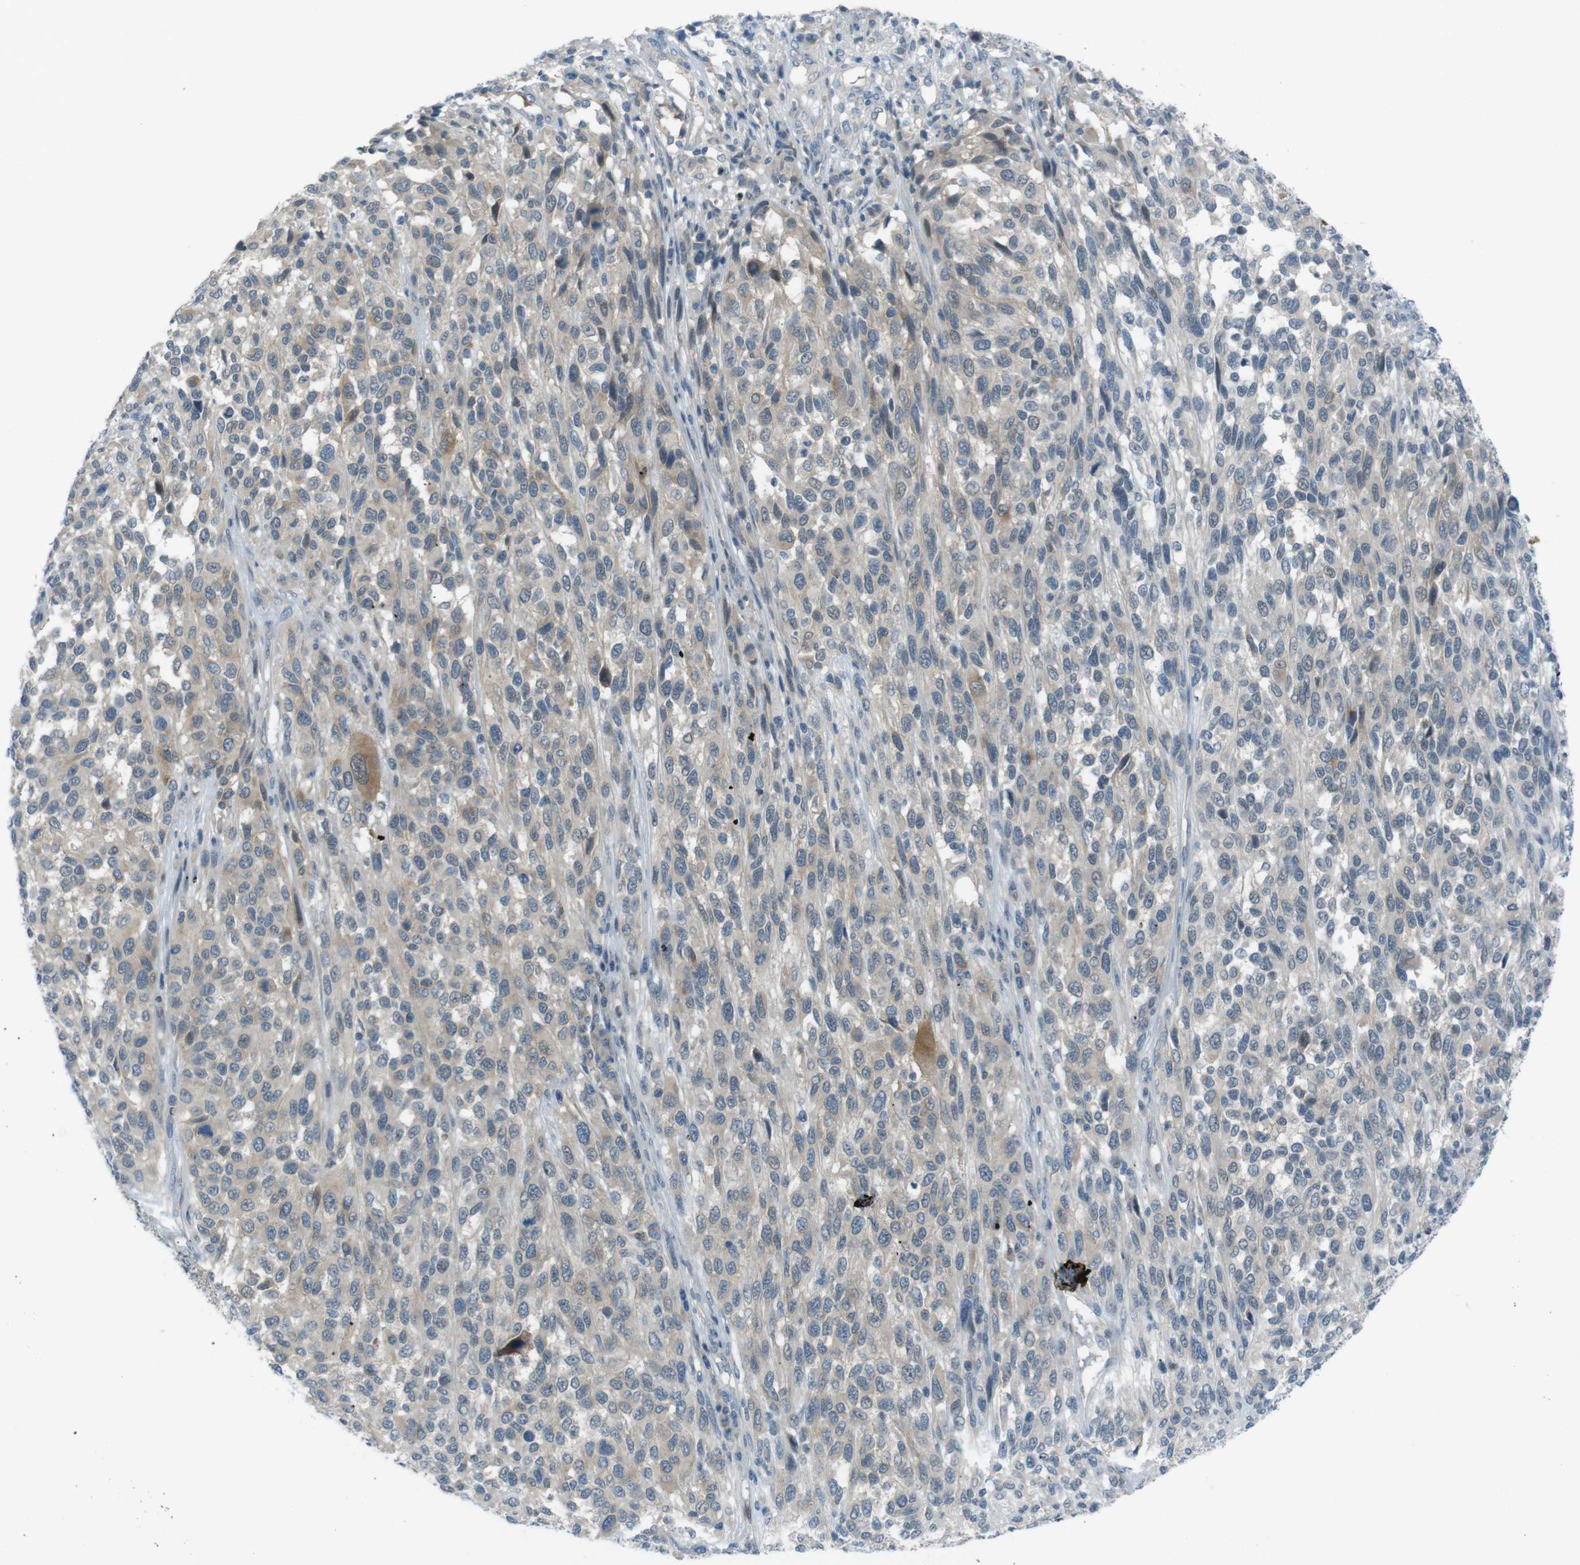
{"staining": {"intensity": "weak", "quantity": "<25%", "location": "cytoplasmic/membranous"}, "tissue": "melanoma", "cell_type": "Tumor cells", "image_type": "cancer", "snomed": [{"axis": "morphology", "description": "Malignant melanoma, Metastatic site"}, {"axis": "topography", "description": "Lymph node"}], "caption": "High power microscopy photomicrograph of an IHC image of melanoma, revealing no significant expression in tumor cells.", "gene": "ZDHHC20", "patient": {"sex": "male", "age": 61}}